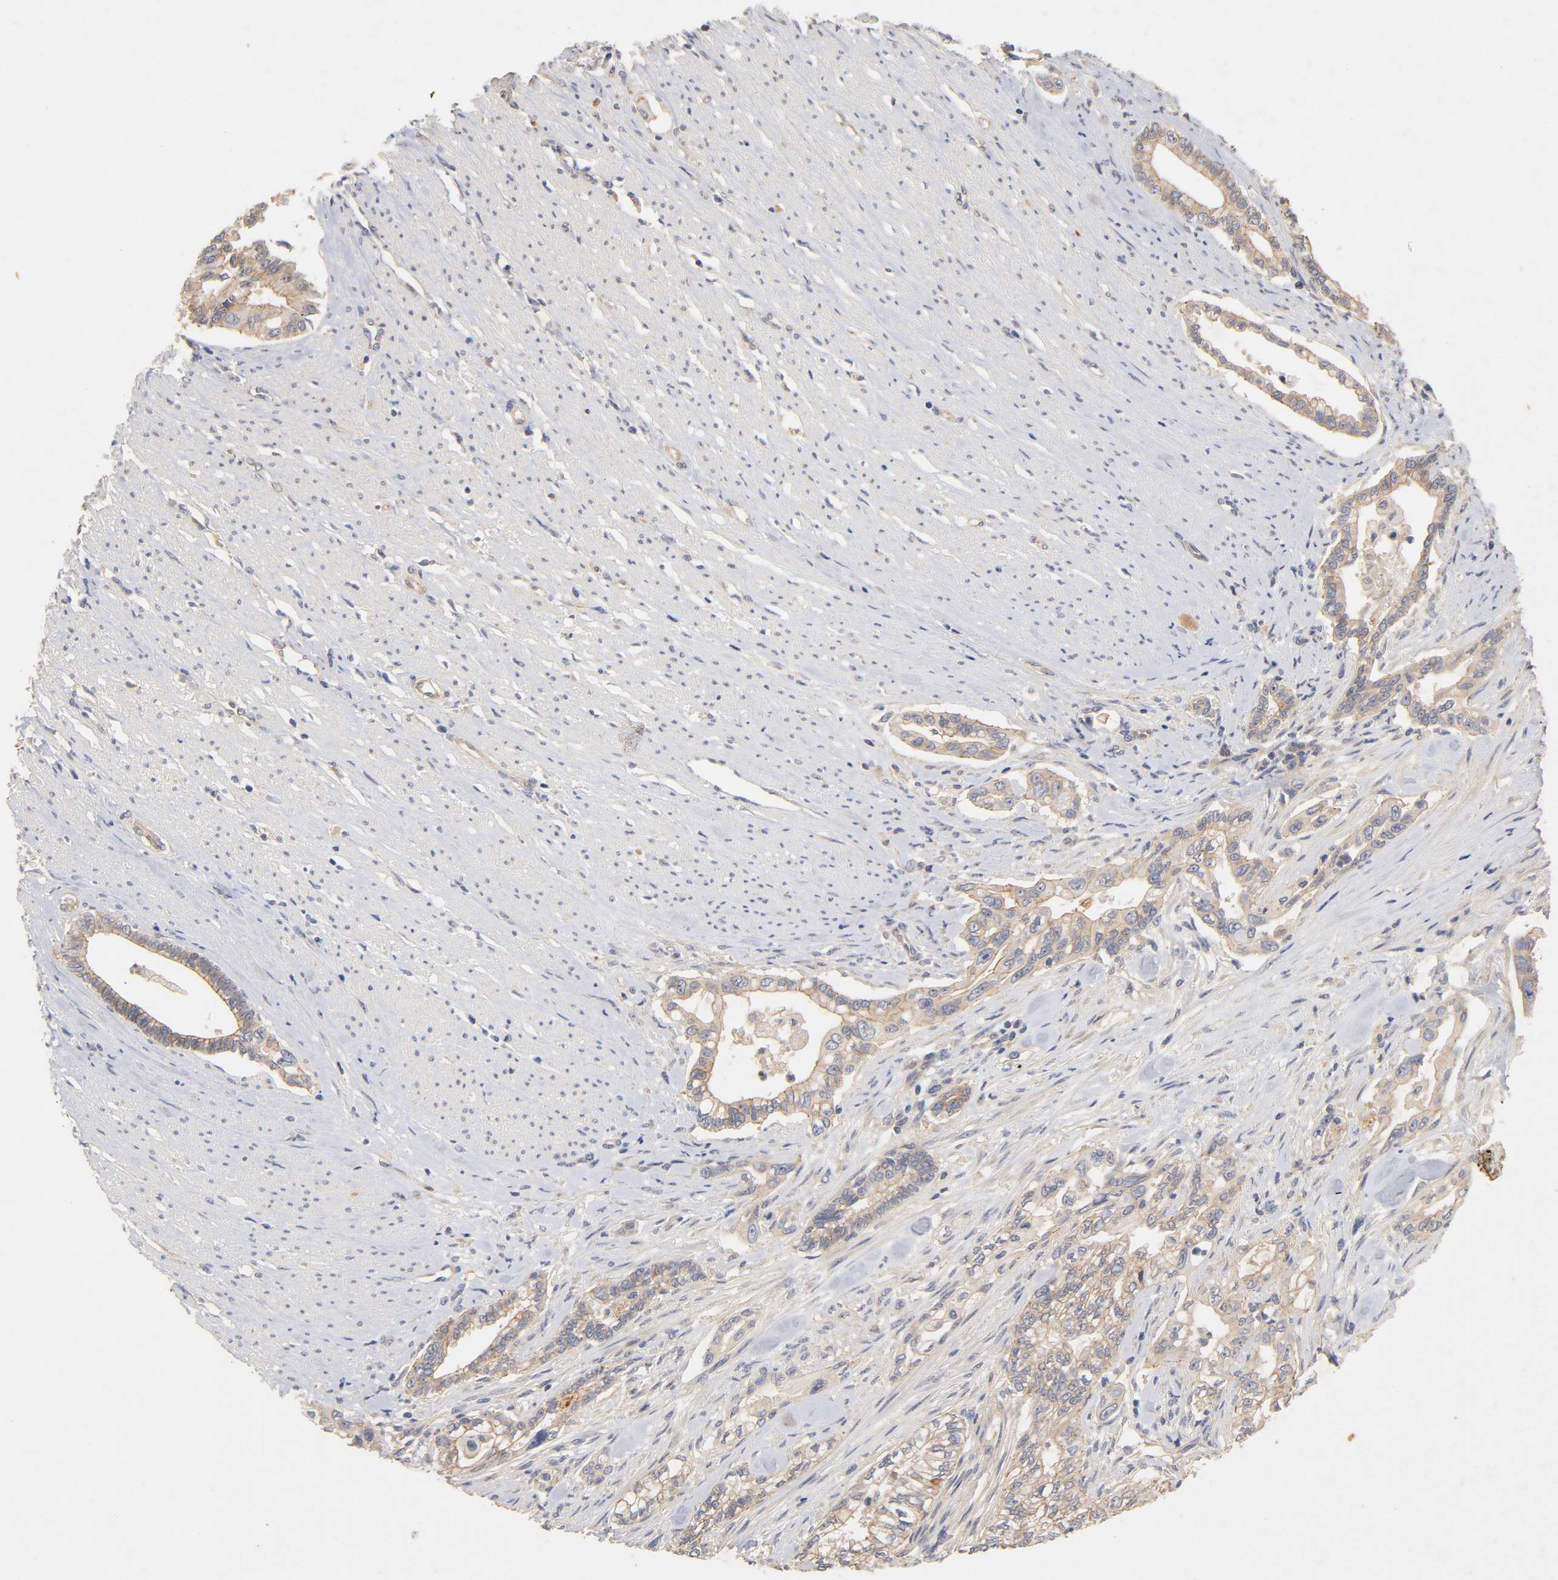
{"staining": {"intensity": "moderate", "quantity": ">75%", "location": "cytoplasmic/membranous"}, "tissue": "pancreatic cancer", "cell_type": "Tumor cells", "image_type": "cancer", "snomed": [{"axis": "morphology", "description": "Normal tissue, NOS"}, {"axis": "topography", "description": "Pancreas"}], "caption": "Tumor cells display medium levels of moderate cytoplasmic/membranous positivity in approximately >75% of cells in pancreatic cancer.", "gene": "PDZD11", "patient": {"sex": "male", "age": 42}}